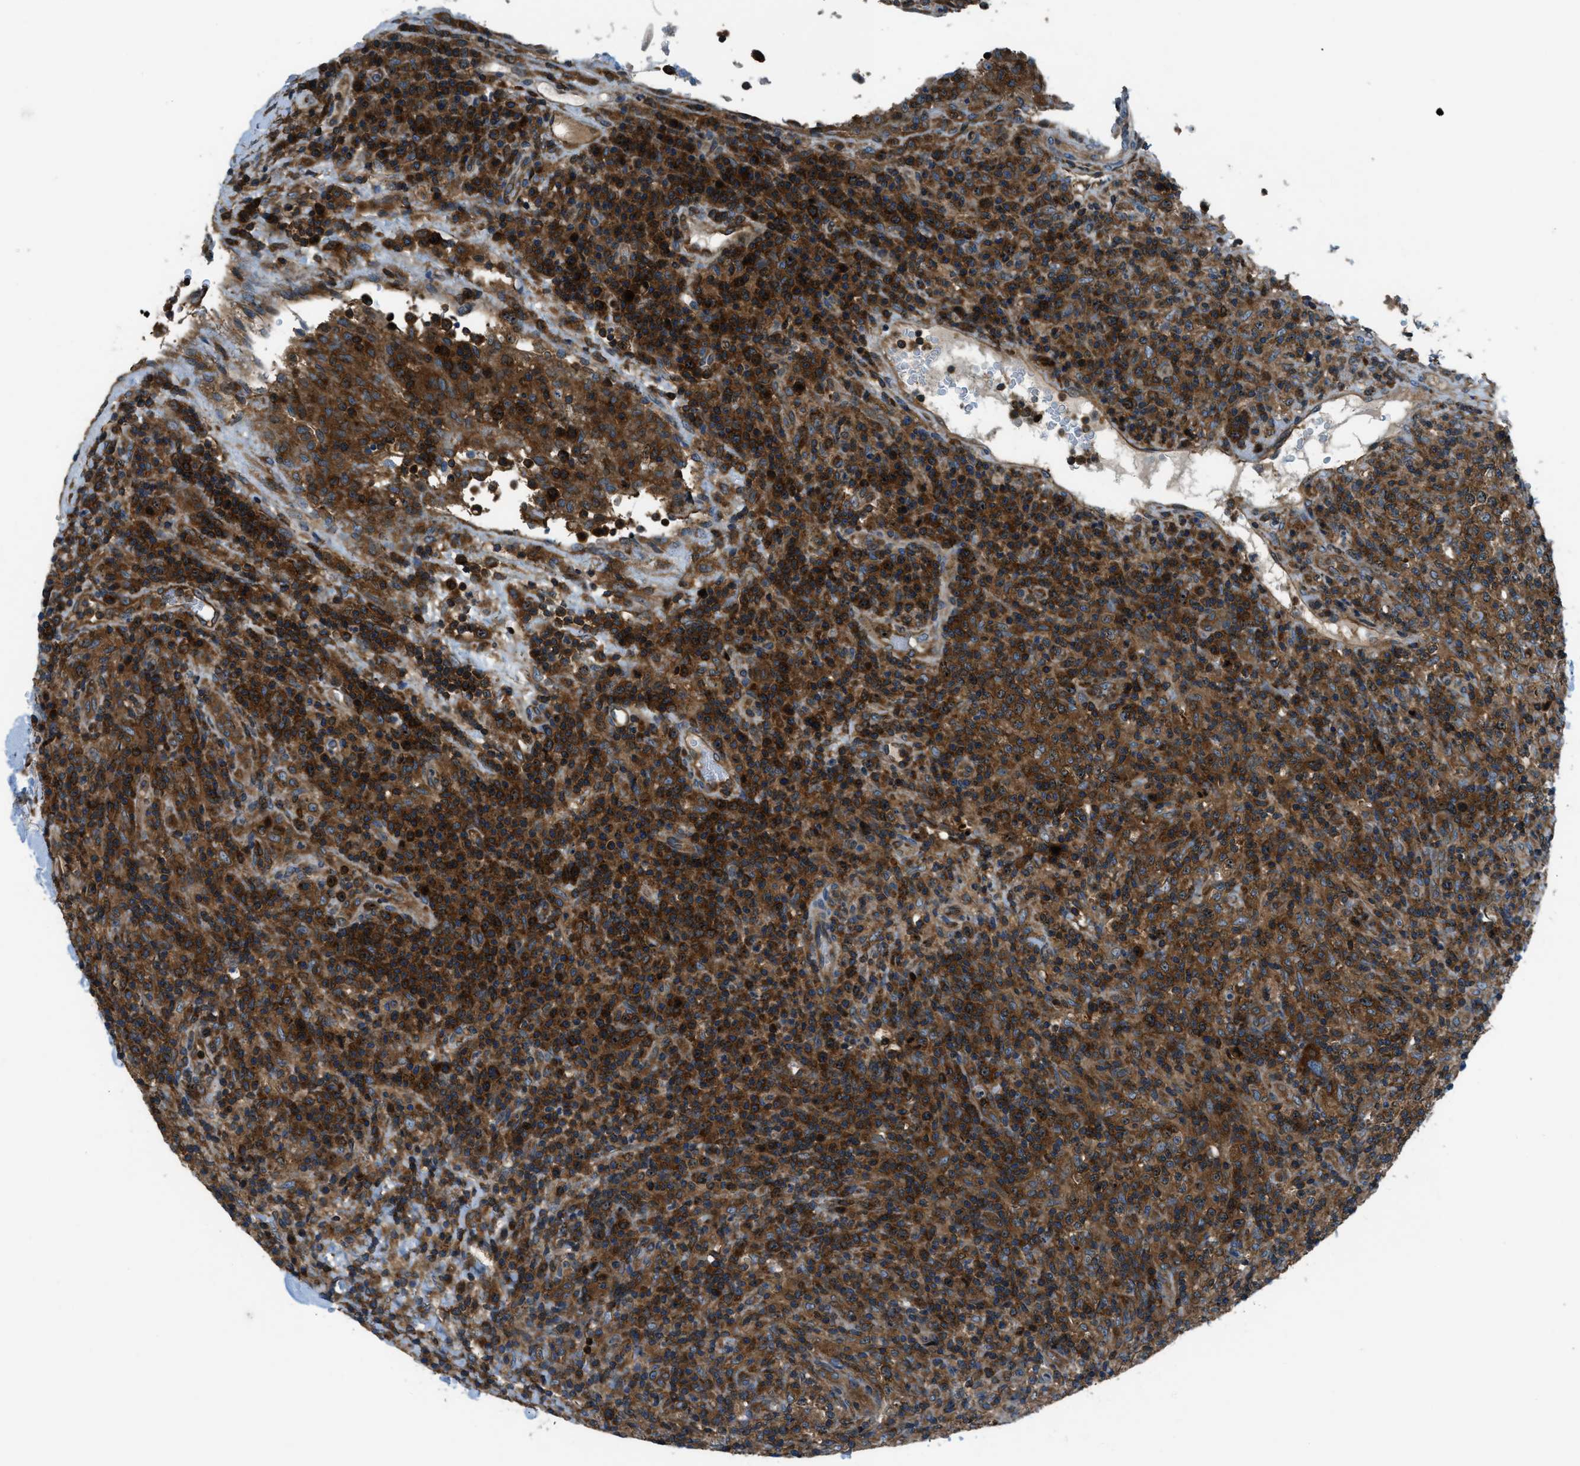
{"staining": {"intensity": "strong", "quantity": ">75%", "location": "cytoplasmic/membranous"}, "tissue": "lymphoma", "cell_type": "Tumor cells", "image_type": "cancer", "snomed": [{"axis": "morphology", "description": "Malignant lymphoma, non-Hodgkin's type, High grade"}, {"axis": "topography", "description": "Lymph node"}], "caption": "High-magnification brightfield microscopy of malignant lymphoma, non-Hodgkin's type (high-grade) stained with DAB (3,3'-diaminobenzidine) (brown) and counterstained with hematoxylin (blue). tumor cells exhibit strong cytoplasmic/membranous positivity is appreciated in about>75% of cells.", "gene": "ARFGAP2", "patient": {"sex": "female", "age": 76}}